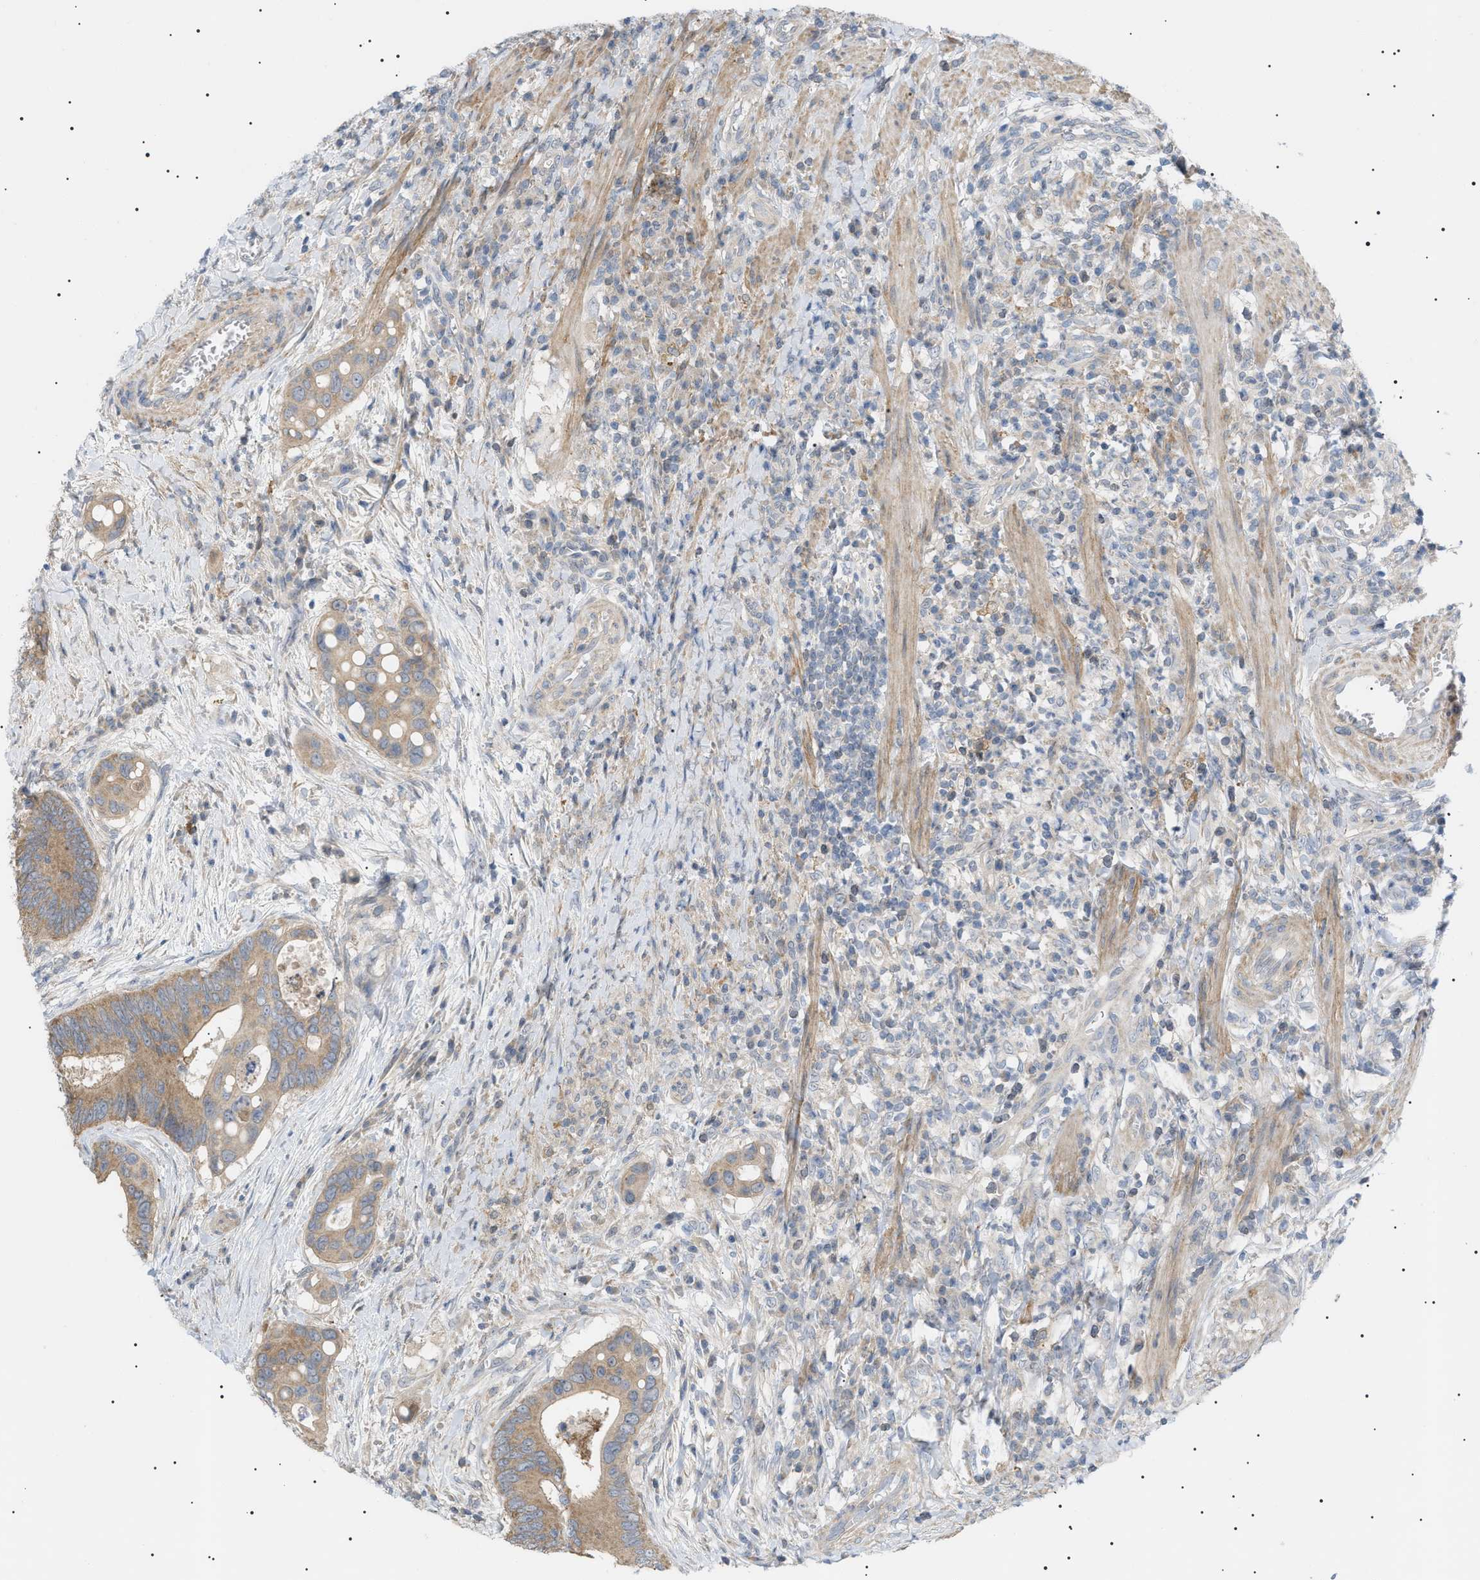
{"staining": {"intensity": "moderate", "quantity": ">75%", "location": "cytoplasmic/membranous"}, "tissue": "colorectal cancer", "cell_type": "Tumor cells", "image_type": "cancer", "snomed": [{"axis": "morphology", "description": "Inflammation, NOS"}, {"axis": "morphology", "description": "Adenocarcinoma, NOS"}, {"axis": "topography", "description": "Colon"}], "caption": "Tumor cells demonstrate medium levels of moderate cytoplasmic/membranous staining in approximately >75% of cells in colorectal cancer (adenocarcinoma).", "gene": "IRS2", "patient": {"sex": "male", "age": 72}}